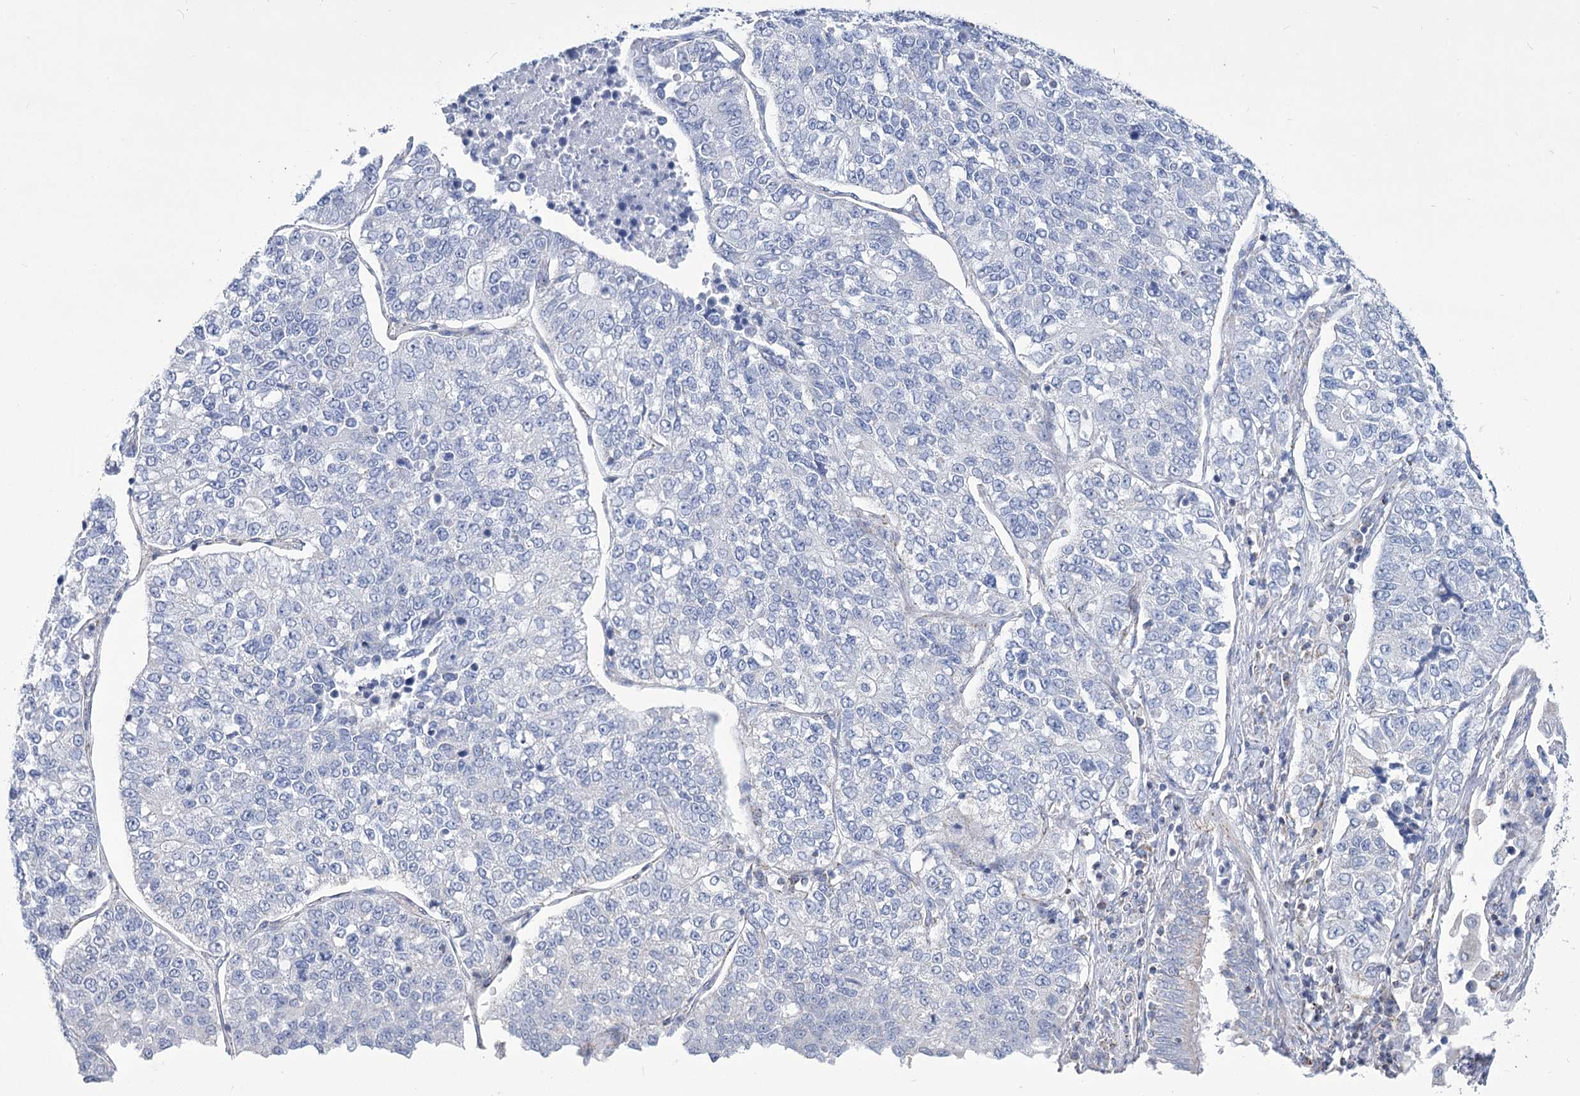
{"staining": {"intensity": "negative", "quantity": "none", "location": "none"}, "tissue": "lung cancer", "cell_type": "Tumor cells", "image_type": "cancer", "snomed": [{"axis": "morphology", "description": "Adenocarcinoma, NOS"}, {"axis": "topography", "description": "Lung"}], "caption": "IHC of human lung cancer (adenocarcinoma) displays no positivity in tumor cells. (Stains: DAB (3,3'-diaminobenzidine) IHC with hematoxylin counter stain, Microscopy: brightfield microscopy at high magnification).", "gene": "PDHB", "patient": {"sex": "male", "age": 49}}